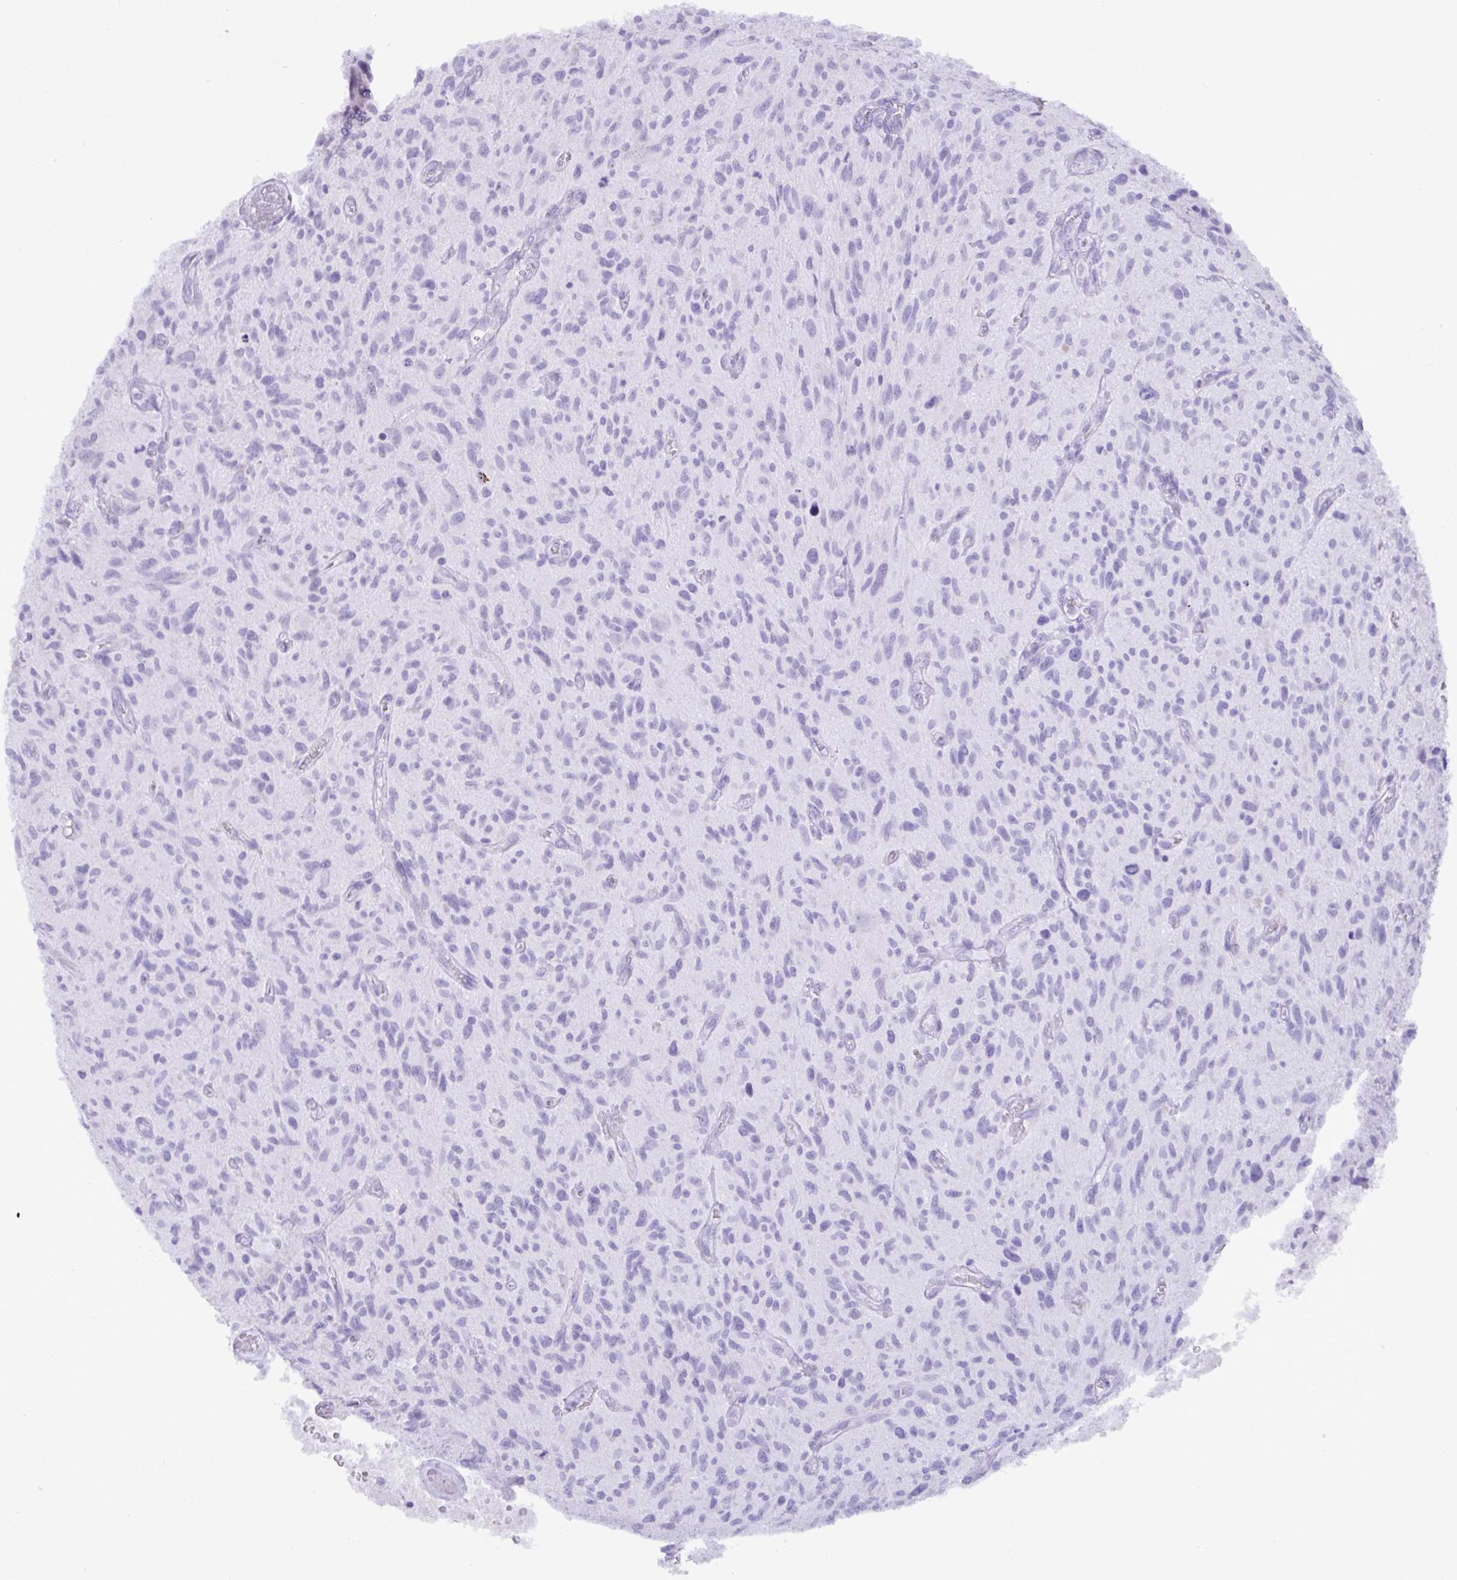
{"staining": {"intensity": "negative", "quantity": "none", "location": "none"}, "tissue": "glioma", "cell_type": "Tumor cells", "image_type": "cancer", "snomed": [{"axis": "morphology", "description": "Glioma, malignant, High grade"}, {"axis": "topography", "description": "Brain"}], "caption": "Immunohistochemistry image of neoplastic tissue: glioma stained with DAB (3,3'-diaminobenzidine) demonstrates no significant protein positivity in tumor cells.", "gene": "C4orf33", "patient": {"sex": "male", "age": 75}}